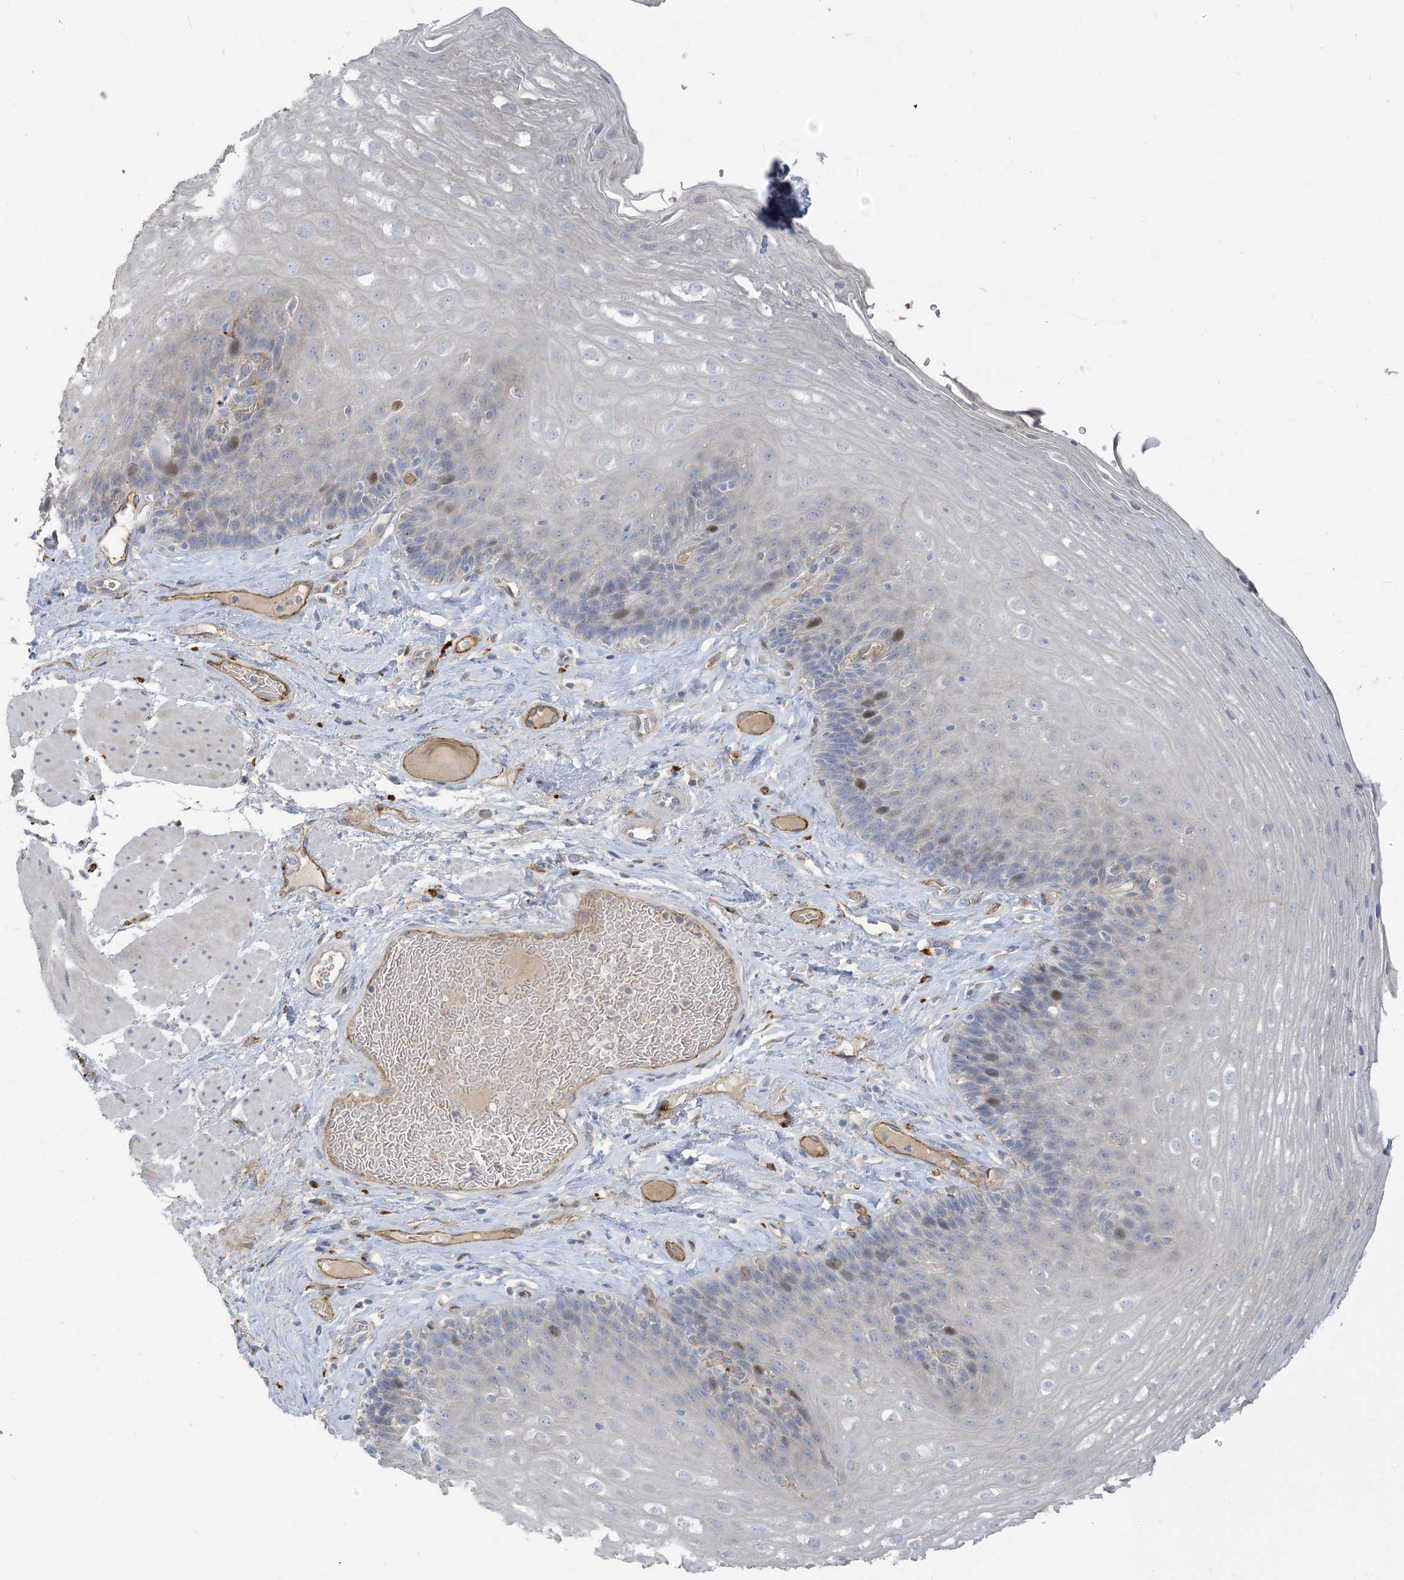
{"staining": {"intensity": "moderate", "quantity": "<25%", "location": "nuclear"}, "tissue": "esophagus", "cell_type": "Squamous epithelial cells", "image_type": "normal", "snomed": [{"axis": "morphology", "description": "Normal tissue, NOS"}, {"axis": "topography", "description": "Esophagus"}], "caption": "Moderate nuclear positivity is seen in approximately <25% of squamous epithelial cells in normal esophagus. Immunohistochemistry (ihc) stains the protein of interest in brown and the nuclei are stained blue.", "gene": "PEAR1", "patient": {"sex": "female", "age": 66}}